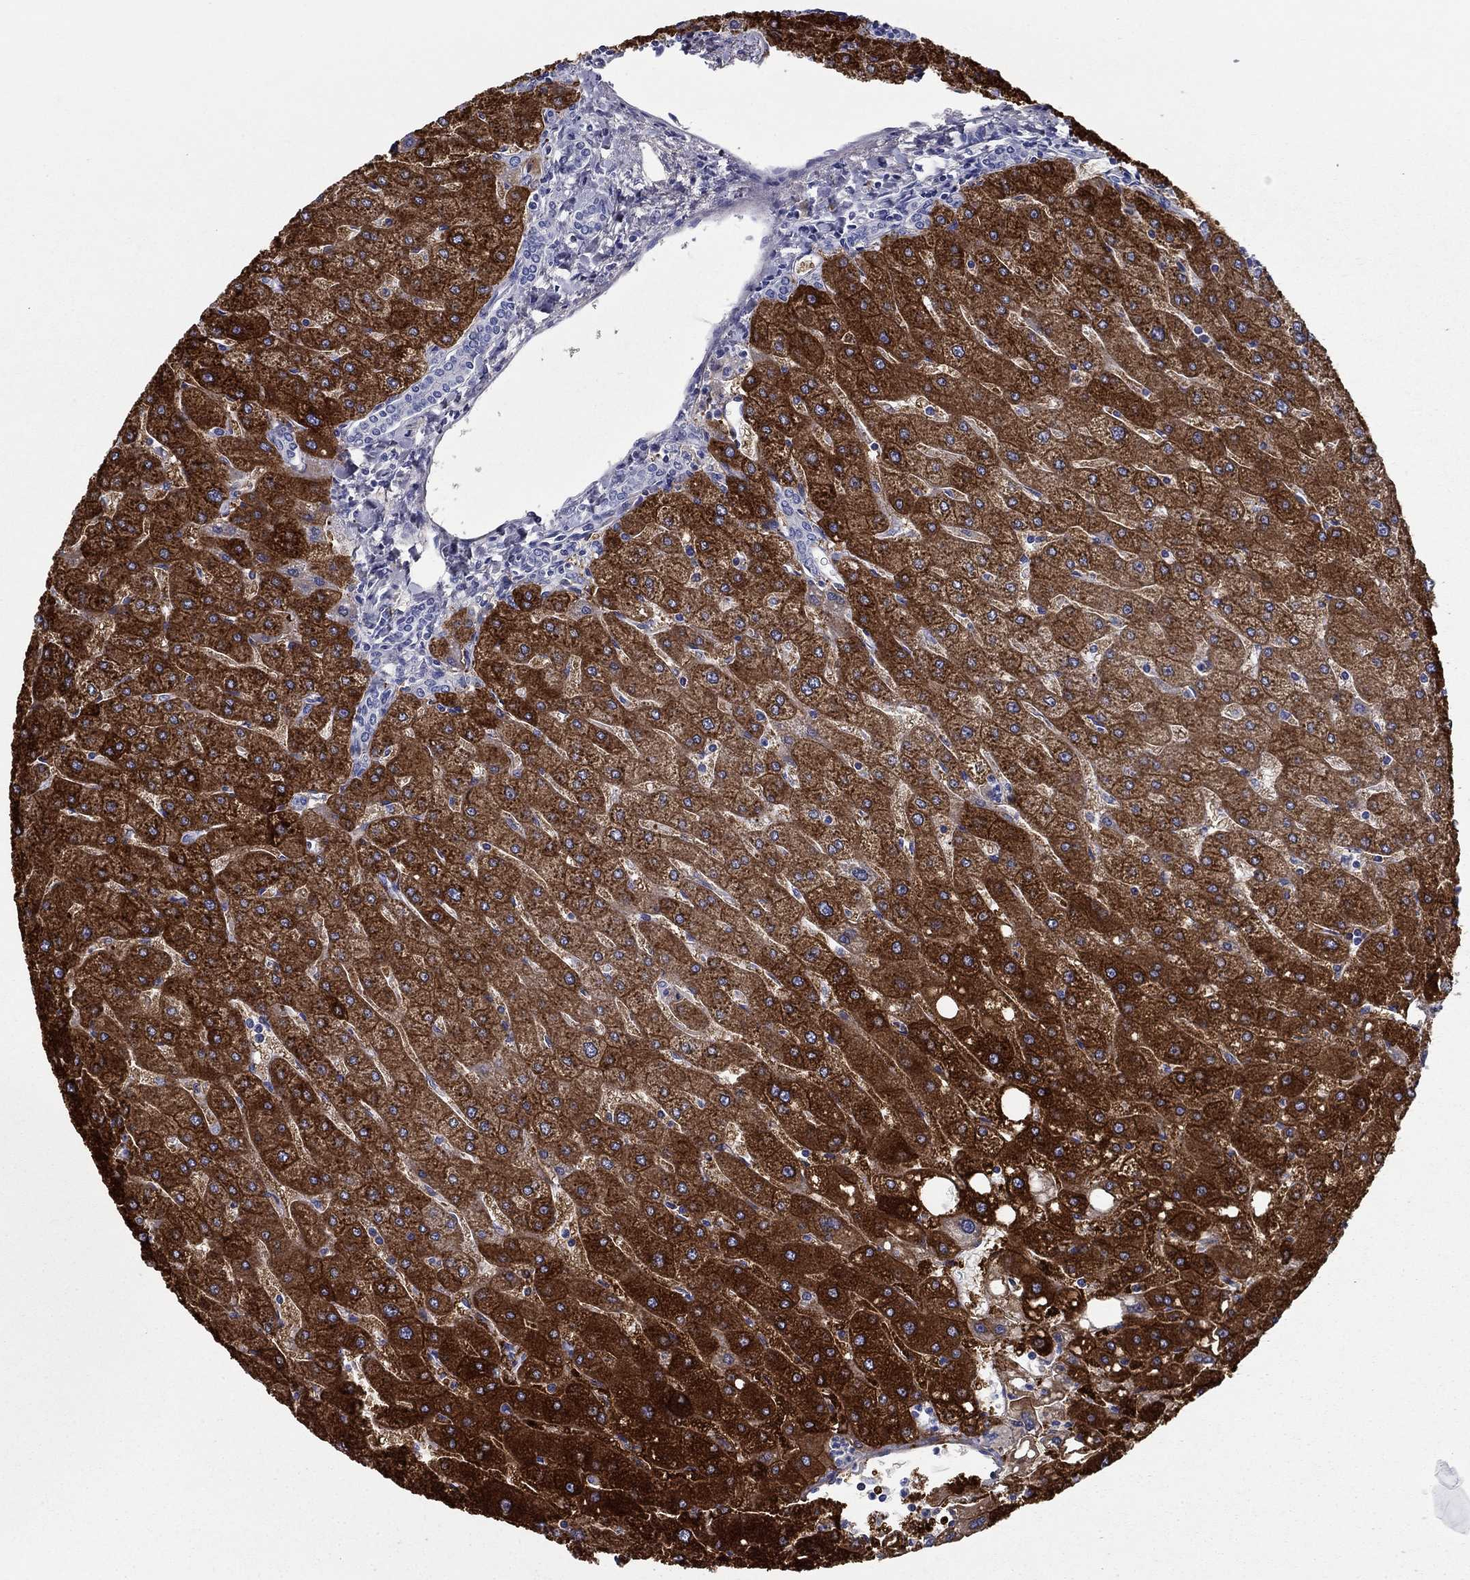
{"staining": {"intensity": "negative", "quantity": "none", "location": "none"}, "tissue": "liver", "cell_type": "Cholangiocytes", "image_type": "normal", "snomed": [{"axis": "morphology", "description": "Normal tissue, NOS"}, {"axis": "topography", "description": "Liver"}], "caption": "Cholangiocytes are negative for brown protein staining in normal liver. (Stains: DAB immunohistochemistry (IHC) with hematoxylin counter stain, Microscopy: brightfield microscopy at high magnification).", "gene": "UPB1", "patient": {"sex": "male", "age": 67}}